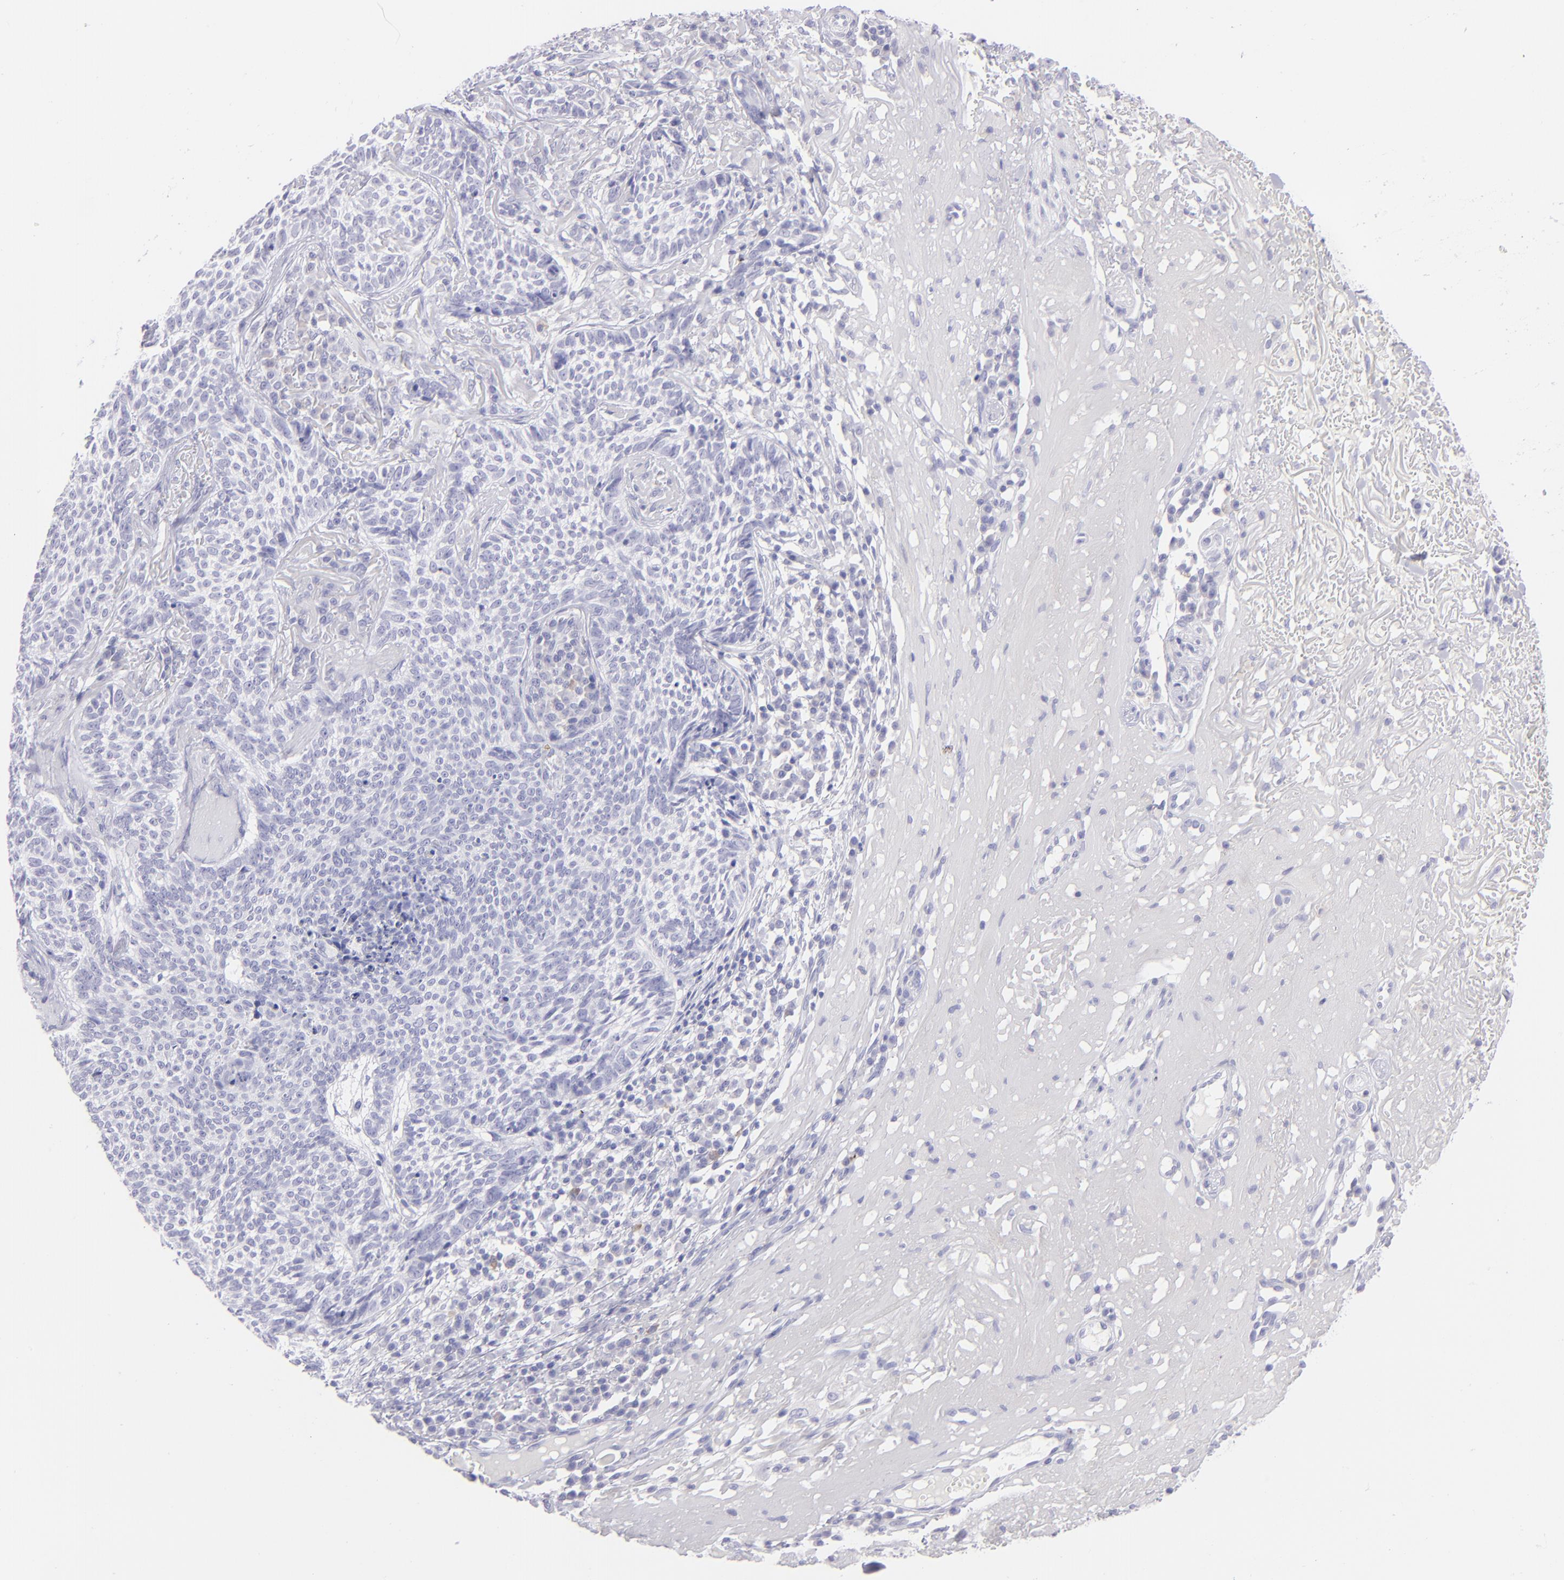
{"staining": {"intensity": "negative", "quantity": "none", "location": "none"}, "tissue": "skin cancer", "cell_type": "Tumor cells", "image_type": "cancer", "snomed": [{"axis": "morphology", "description": "Basal cell carcinoma"}, {"axis": "topography", "description": "Skin"}], "caption": "DAB (3,3'-diaminobenzidine) immunohistochemical staining of human skin cancer (basal cell carcinoma) reveals no significant expression in tumor cells.", "gene": "SLC1A2", "patient": {"sex": "female", "age": 89}}